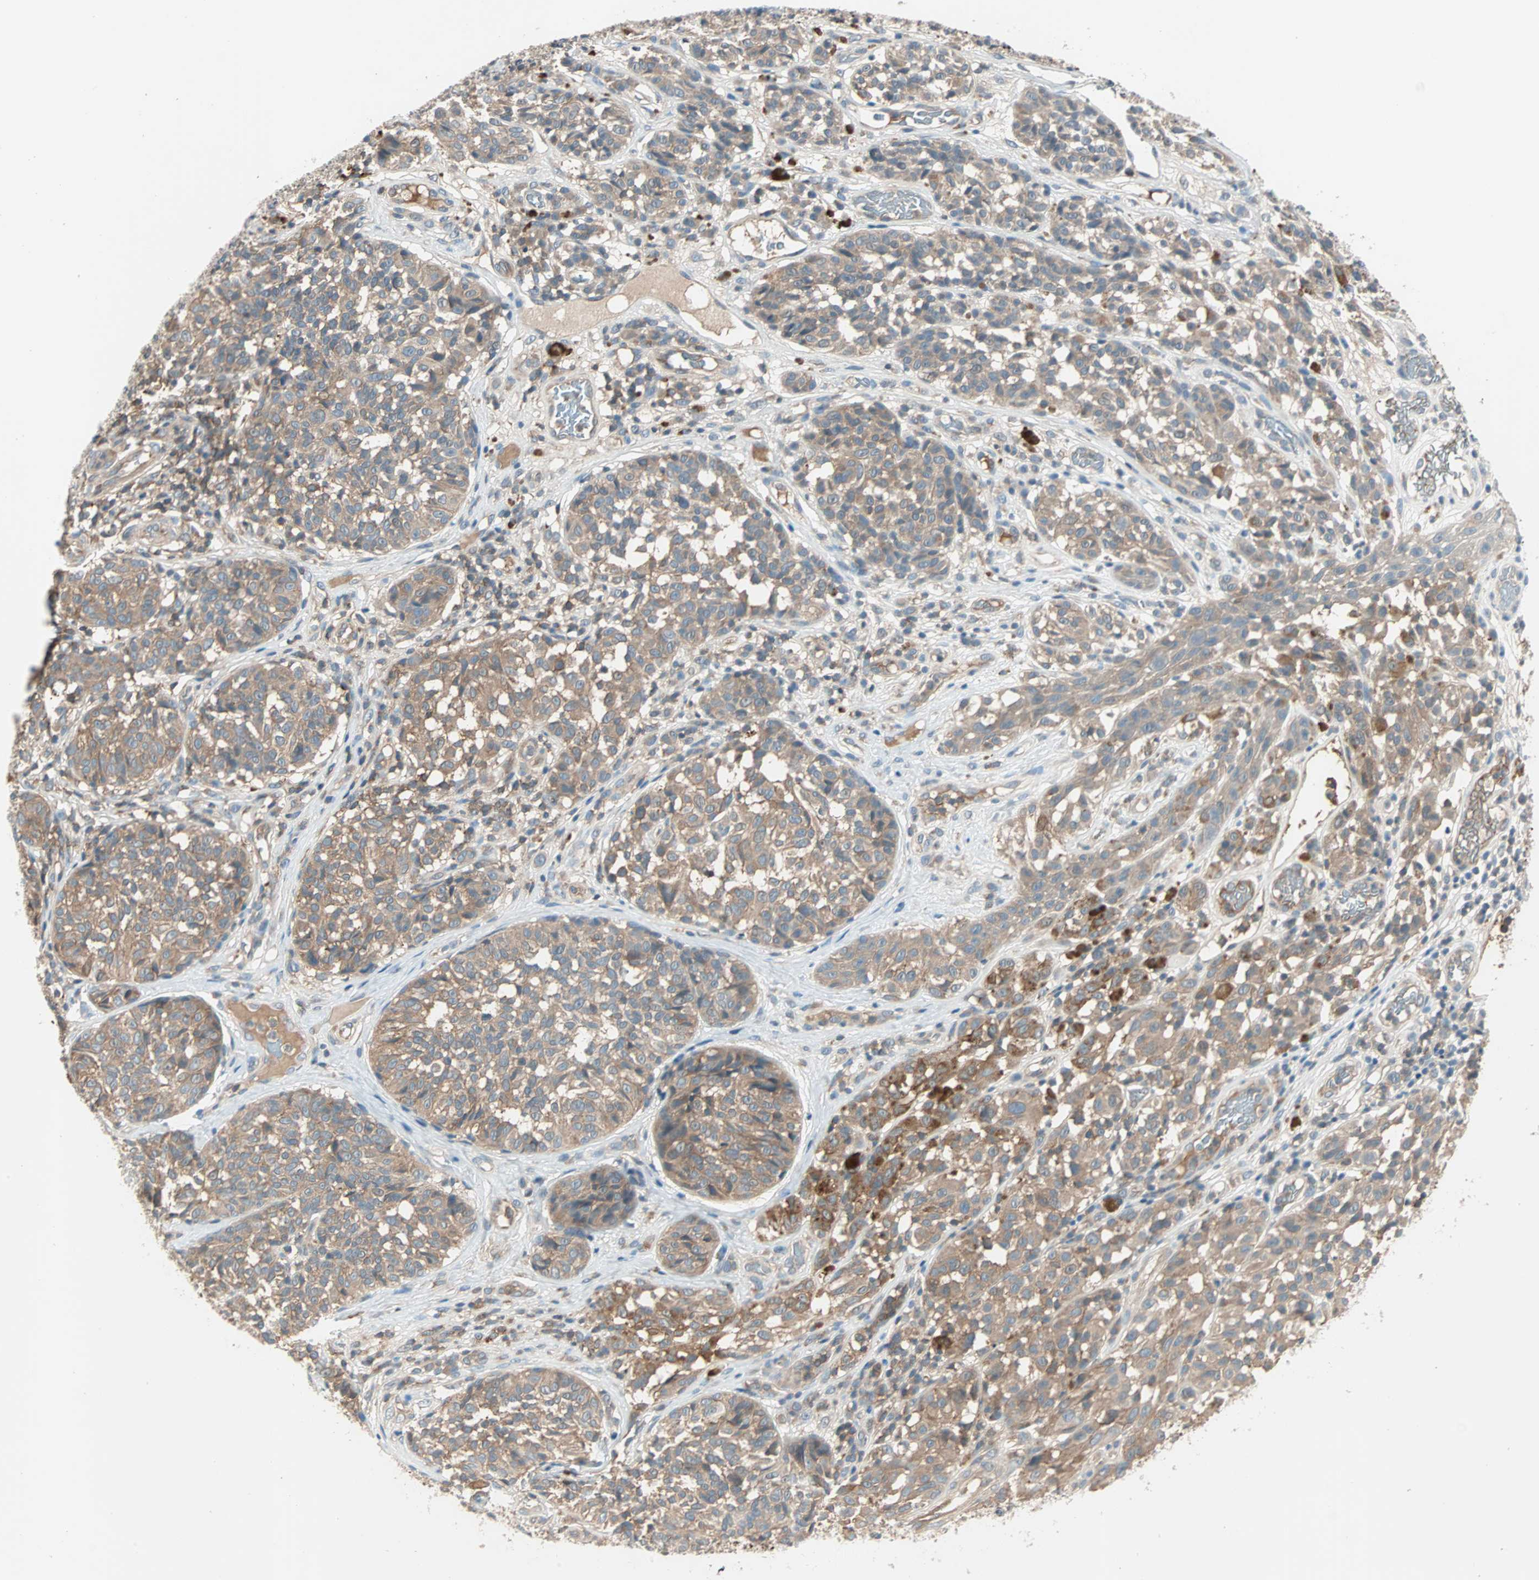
{"staining": {"intensity": "moderate", "quantity": ">75%", "location": "cytoplasmic/membranous"}, "tissue": "melanoma", "cell_type": "Tumor cells", "image_type": "cancer", "snomed": [{"axis": "morphology", "description": "Malignant melanoma, NOS"}, {"axis": "topography", "description": "Skin"}], "caption": "Melanoma stained for a protein (brown) reveals moderate cytoplasmic/membranous positive positivity in about >75% of tumor cells.", "gene": "TEC", "patient": {"sex": "female", "age": 46}}